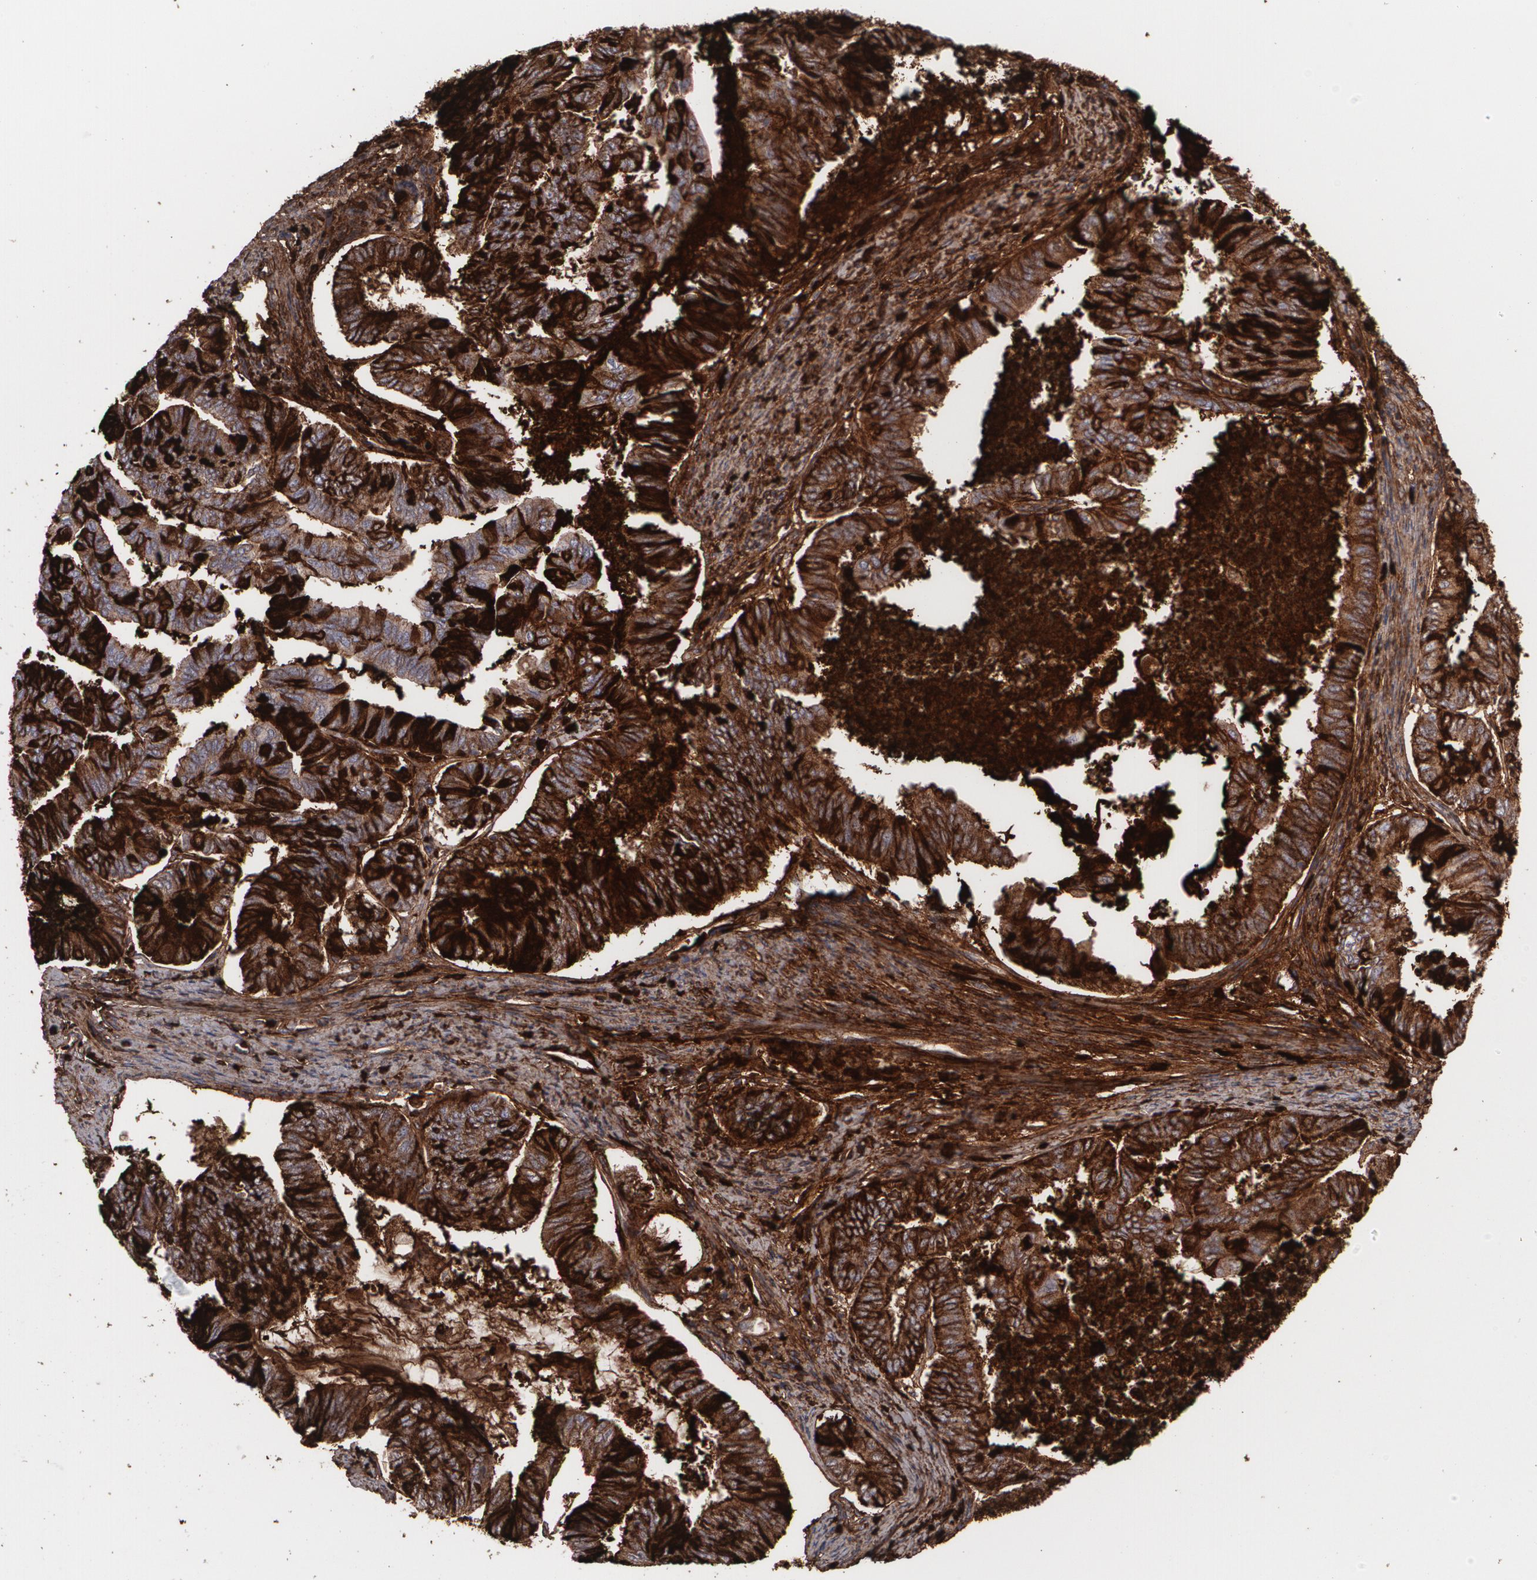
{"staining": {"intensity": "strong", "quantity": ">75%", "location": "cytoplasmic/membranous"}, "tissue": "endometrial cancer", "cell_type": "Tumor cells", "image_type": "cancer", "snomed": [{"axis": "morphology", "description": "Adenocarcinoma, NOS"}, {"axis": "topography", "description": "Endometrium"}], "caption": "This micrograph exhibits endometrial cancer stained with immunohistochemistry (IHC) to label a protein in brown. The cytoplasmic/membranous of tumor cells show strong positivity for the protein. Nuclei are counter-stained blue.", "gene": "FBLN1", "patient": {"sex": "female", "age": 86}}